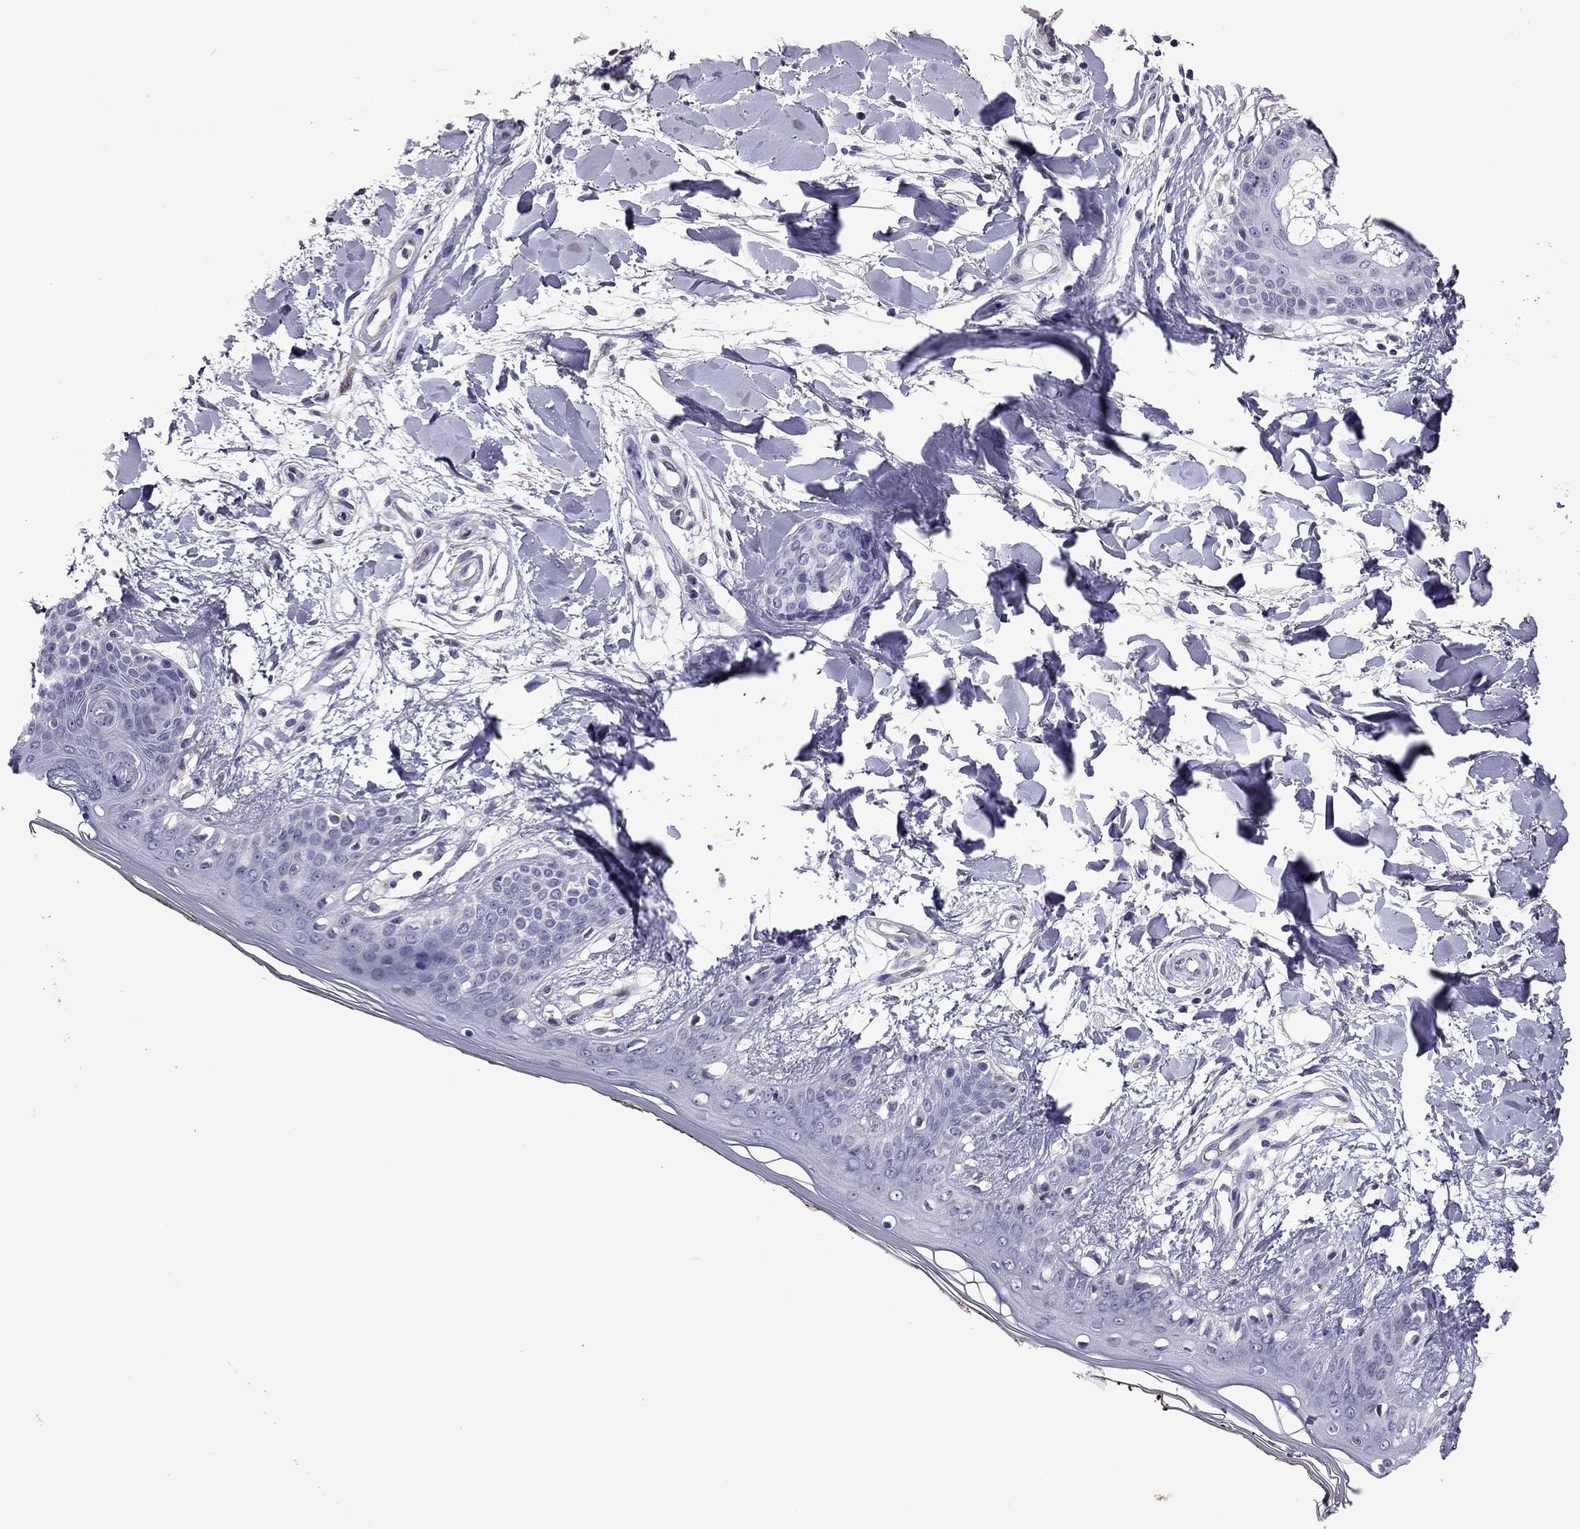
{"staining": {"intensity": "negative", "quantity": "none", "location": "none"}, "tissue": "skin", "cell_type": "Fibroblasts", "image_type": "normal", "snomed": [{"axis": "morphology", "description": "Normal tissue, NOS"}, {"axis": "topography", "description": "Skin"}], "caption": "Immunohistochemistry (IHC) of benign human skin demonstrates no staining in fibroblasts.", "gene": "SLC16A8", "patient": {"sex": "female", "age": 34}}